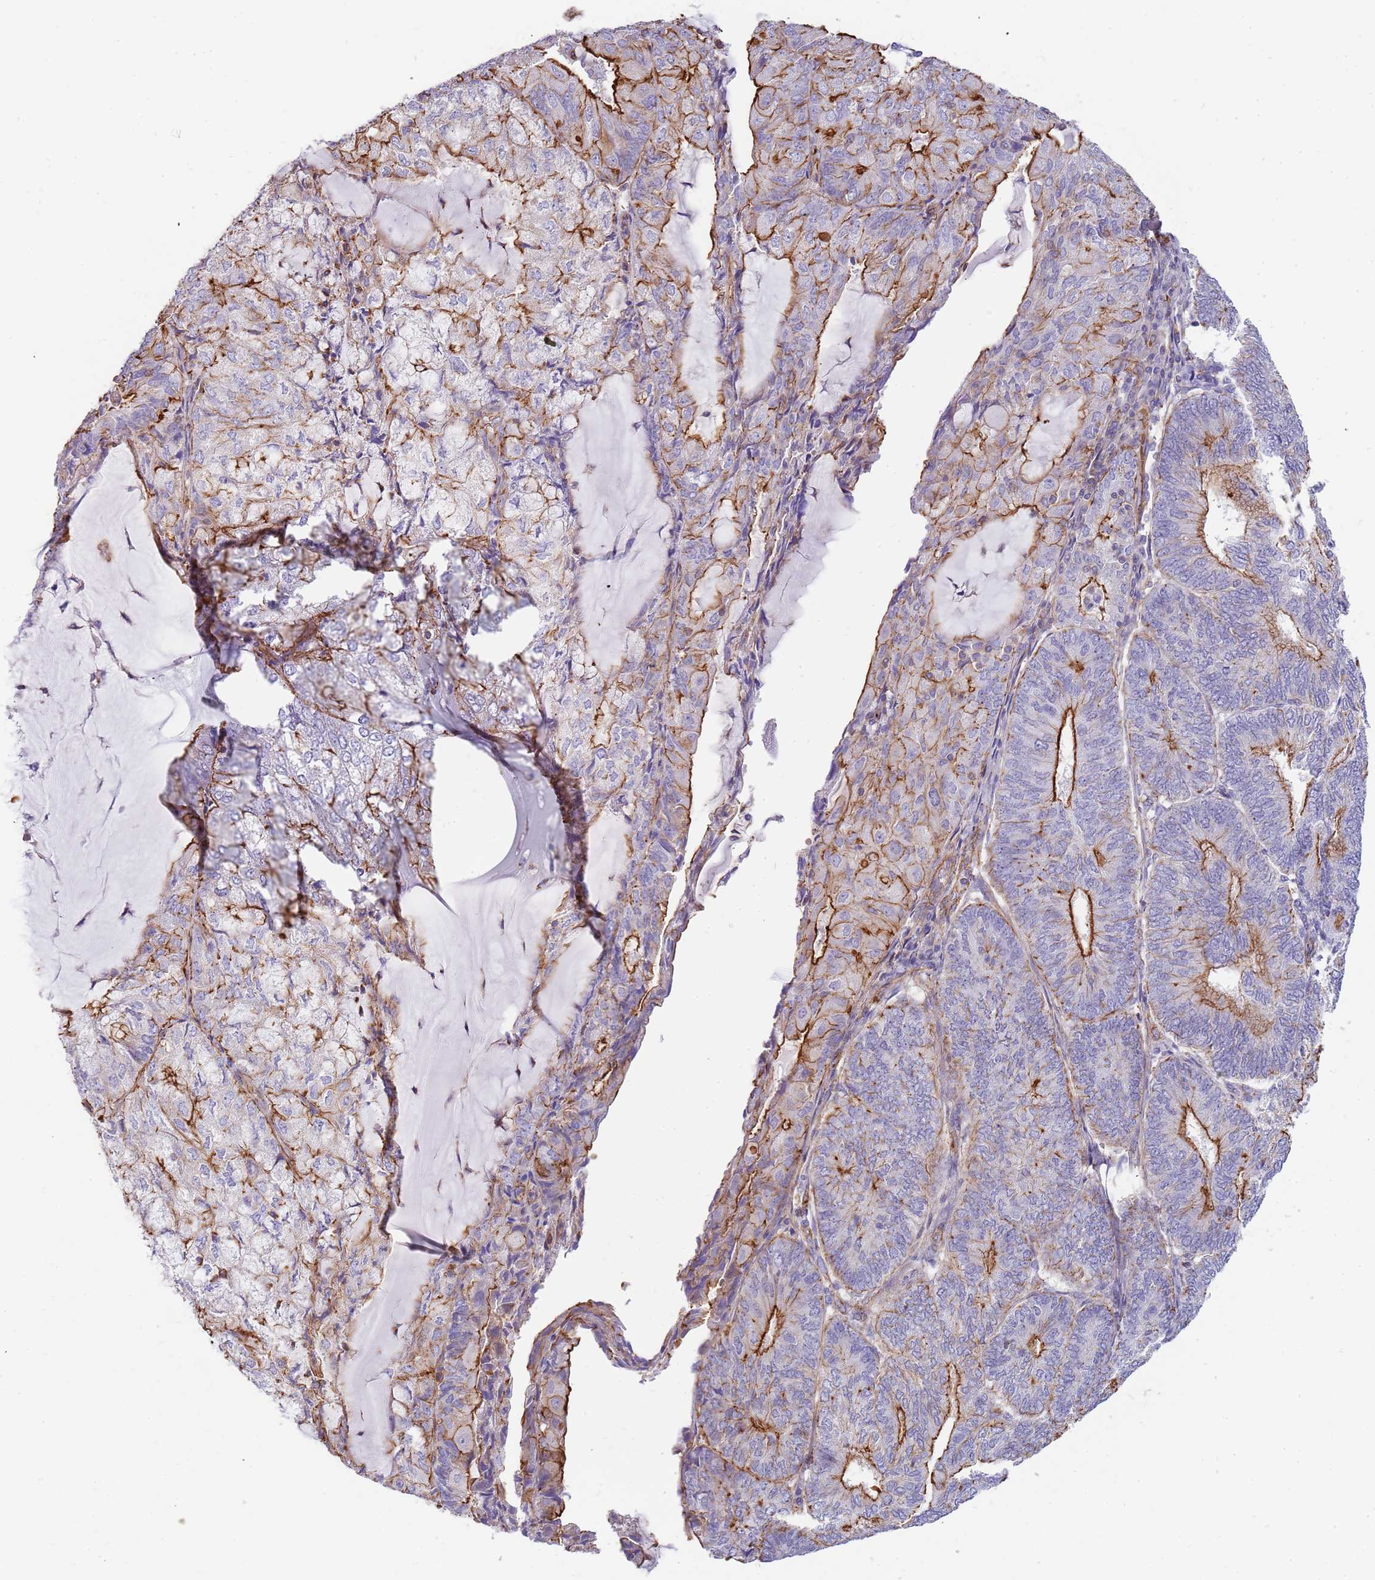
{"staining": {"intensity": "strong", "quantity": "25%-75%", "location": "cytoplasmic/membranous"}, "tissue": "endometrial cancer", "cell_type": "Tumor cells", "image_type": "cancer", "snomed": [{"axis": "morphology", "description": "Adenocarcinoma, NOS"}, {"axis": "topography", "description": "Endometrium"}], "caption": "High-magnification brightfield microscopy of endometrial cancer stained with DAB (brown) and counterstained with hematoxylin (blue). tumor cells exhibit strong cytoplasmic/membranous staining is present in about25%-75% of cells.", "gene": "GFRAL", "patient": {"sex": "female", "age": 81}}